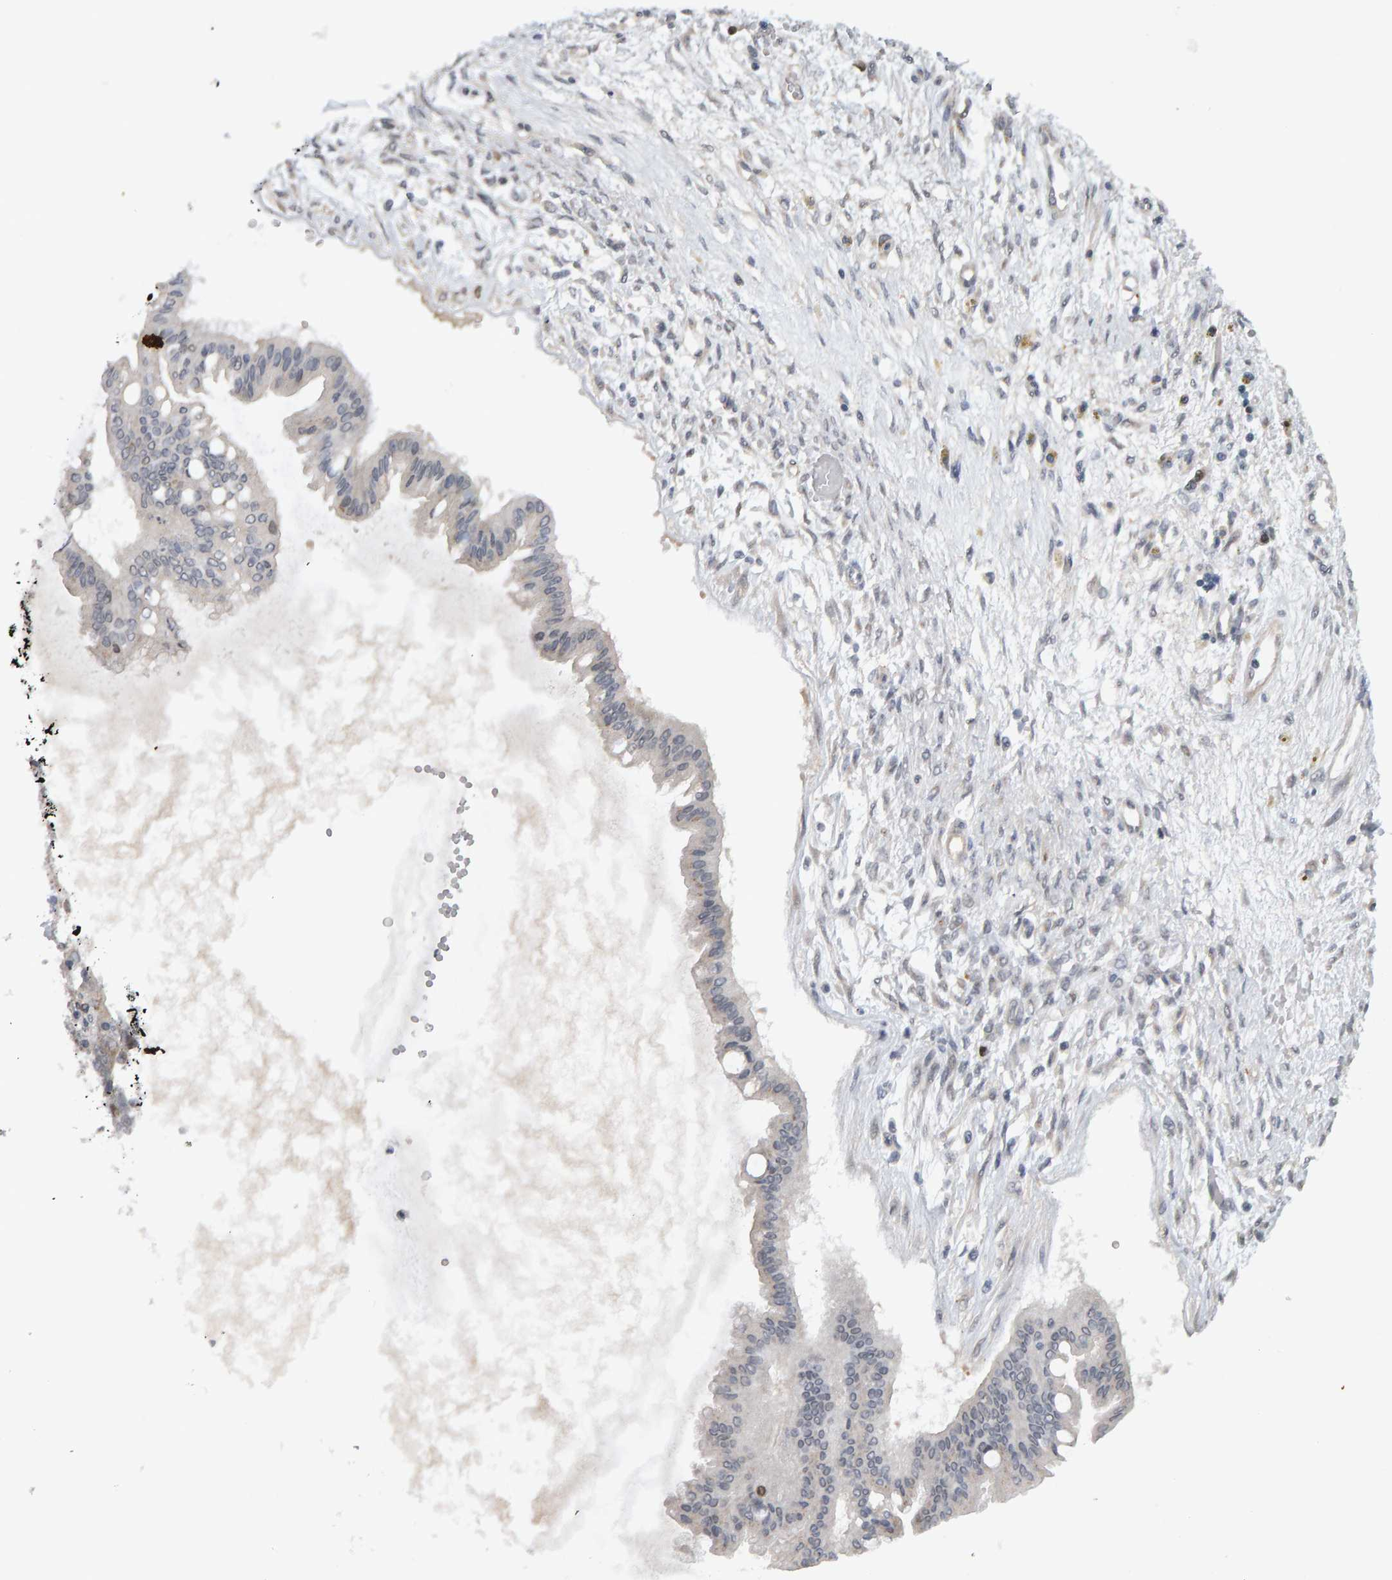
{"staining": {"intensity": "negative", "quantity": "none", "location": "none"}, "tissue": "ovarian cancer", "cell_type": "Tumor cells", "image_type": "cancer", "snomed": [{"axis": "morphology", "description": "Cystadenocarcinoma, mucinous, NOS"}, {"axis": "topography", "description": "Ovary"}], "caption": "Tumor cells are negative for brown protein staining in ovarian cancer (mucinous cystadenocarcinoma).", "gene": "CDCA5", "patient": {"sex": "female", "age": 73}}